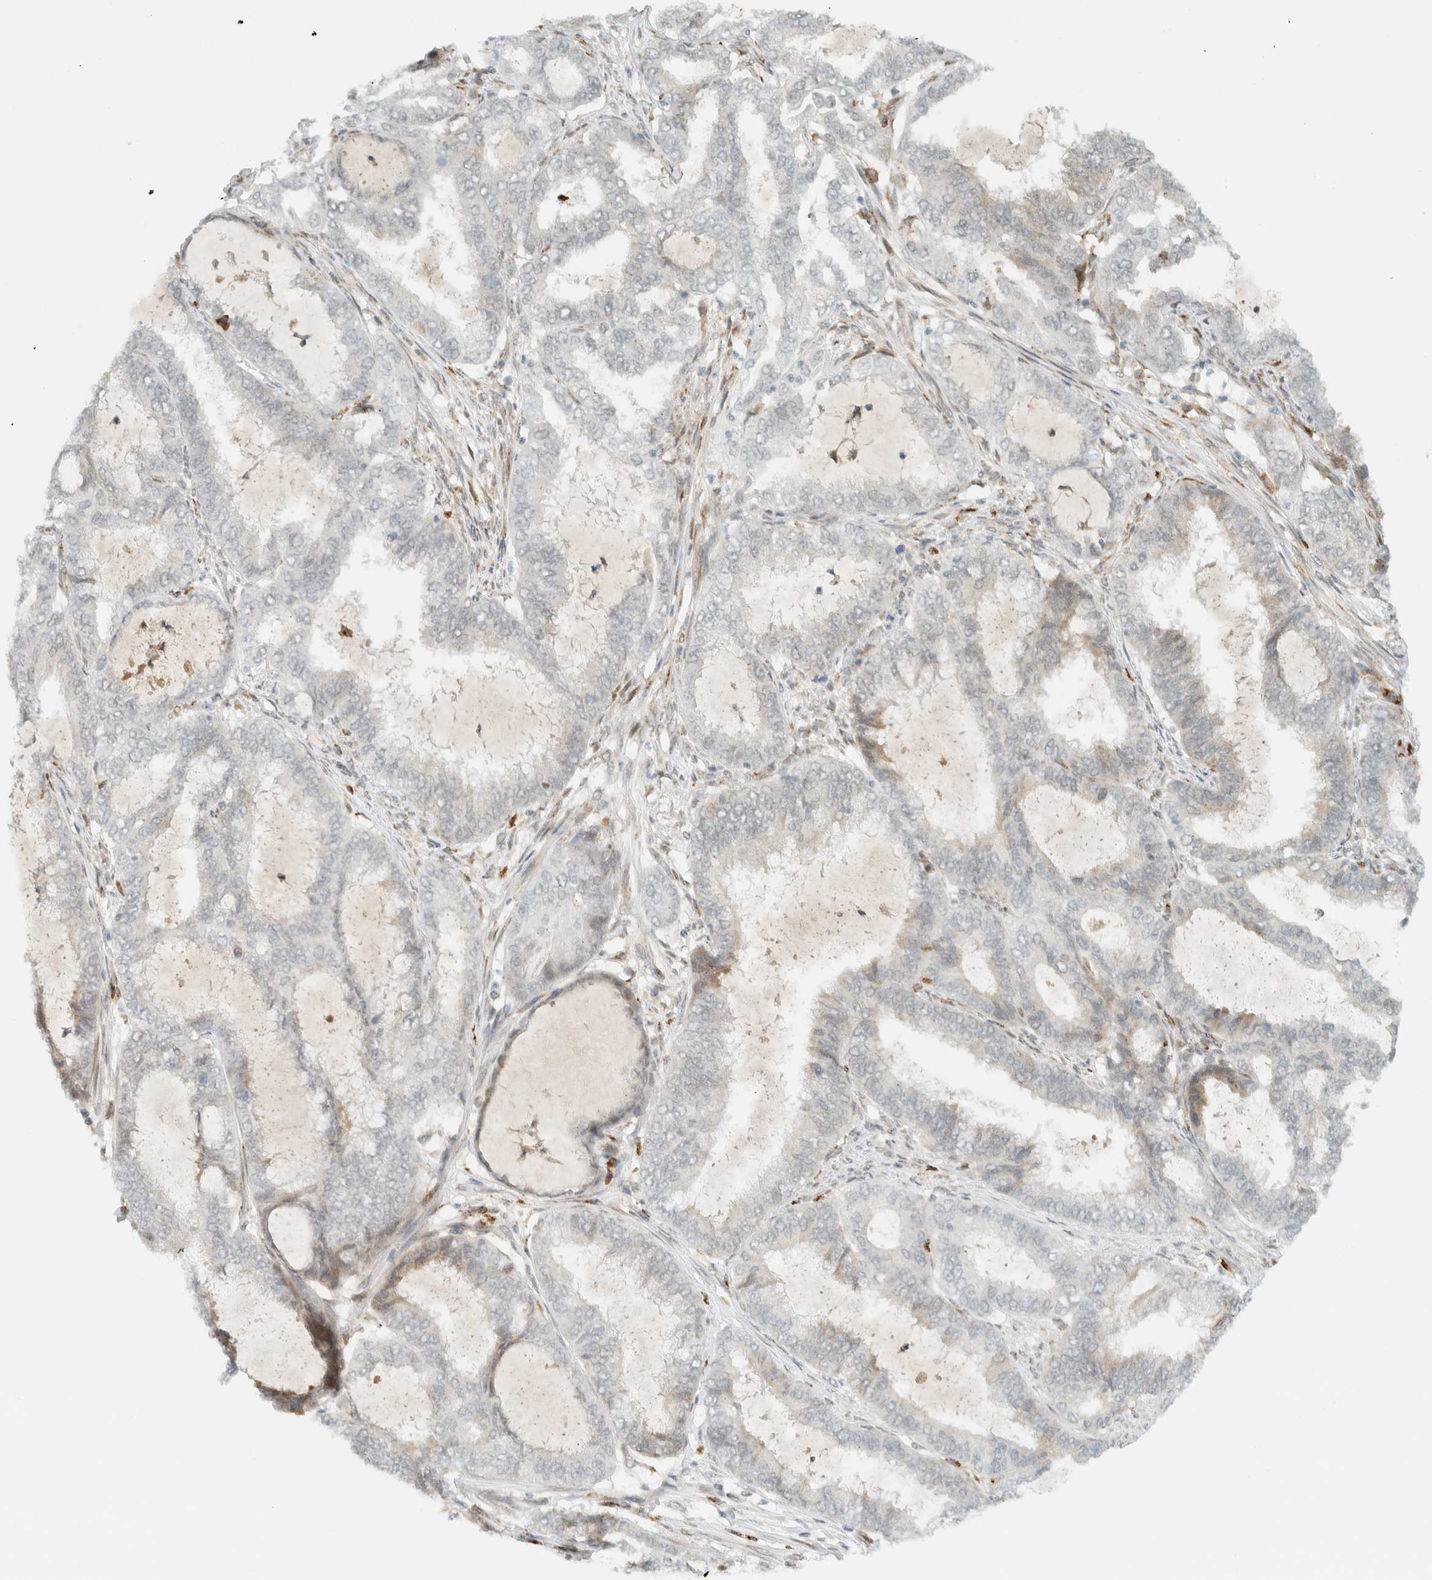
{"staining": {"intensity": "negative", "quantity": "none", "location": "none"}, "tissue": "endometrial cancer", "cell_type": "Tumor cells", "image_type": "cancer", "snomed": [{"axis": "morphology", "description": "Adenocarcinoma, NOS"}, {"axis": "topography", "description": "Endometrium"}], "caption": "Adenocarcinoma (endometrial) was stained to show a protein in brown. There is no significant expression in tumor cells. Brightfield microscopy of immunohistochemistry (IHC) stained with DAB (brown) and hematoxylin (blue), captured at high magnification.", "gene": "ITPRID1", "patient": {"sex": "female", "age": 51}}